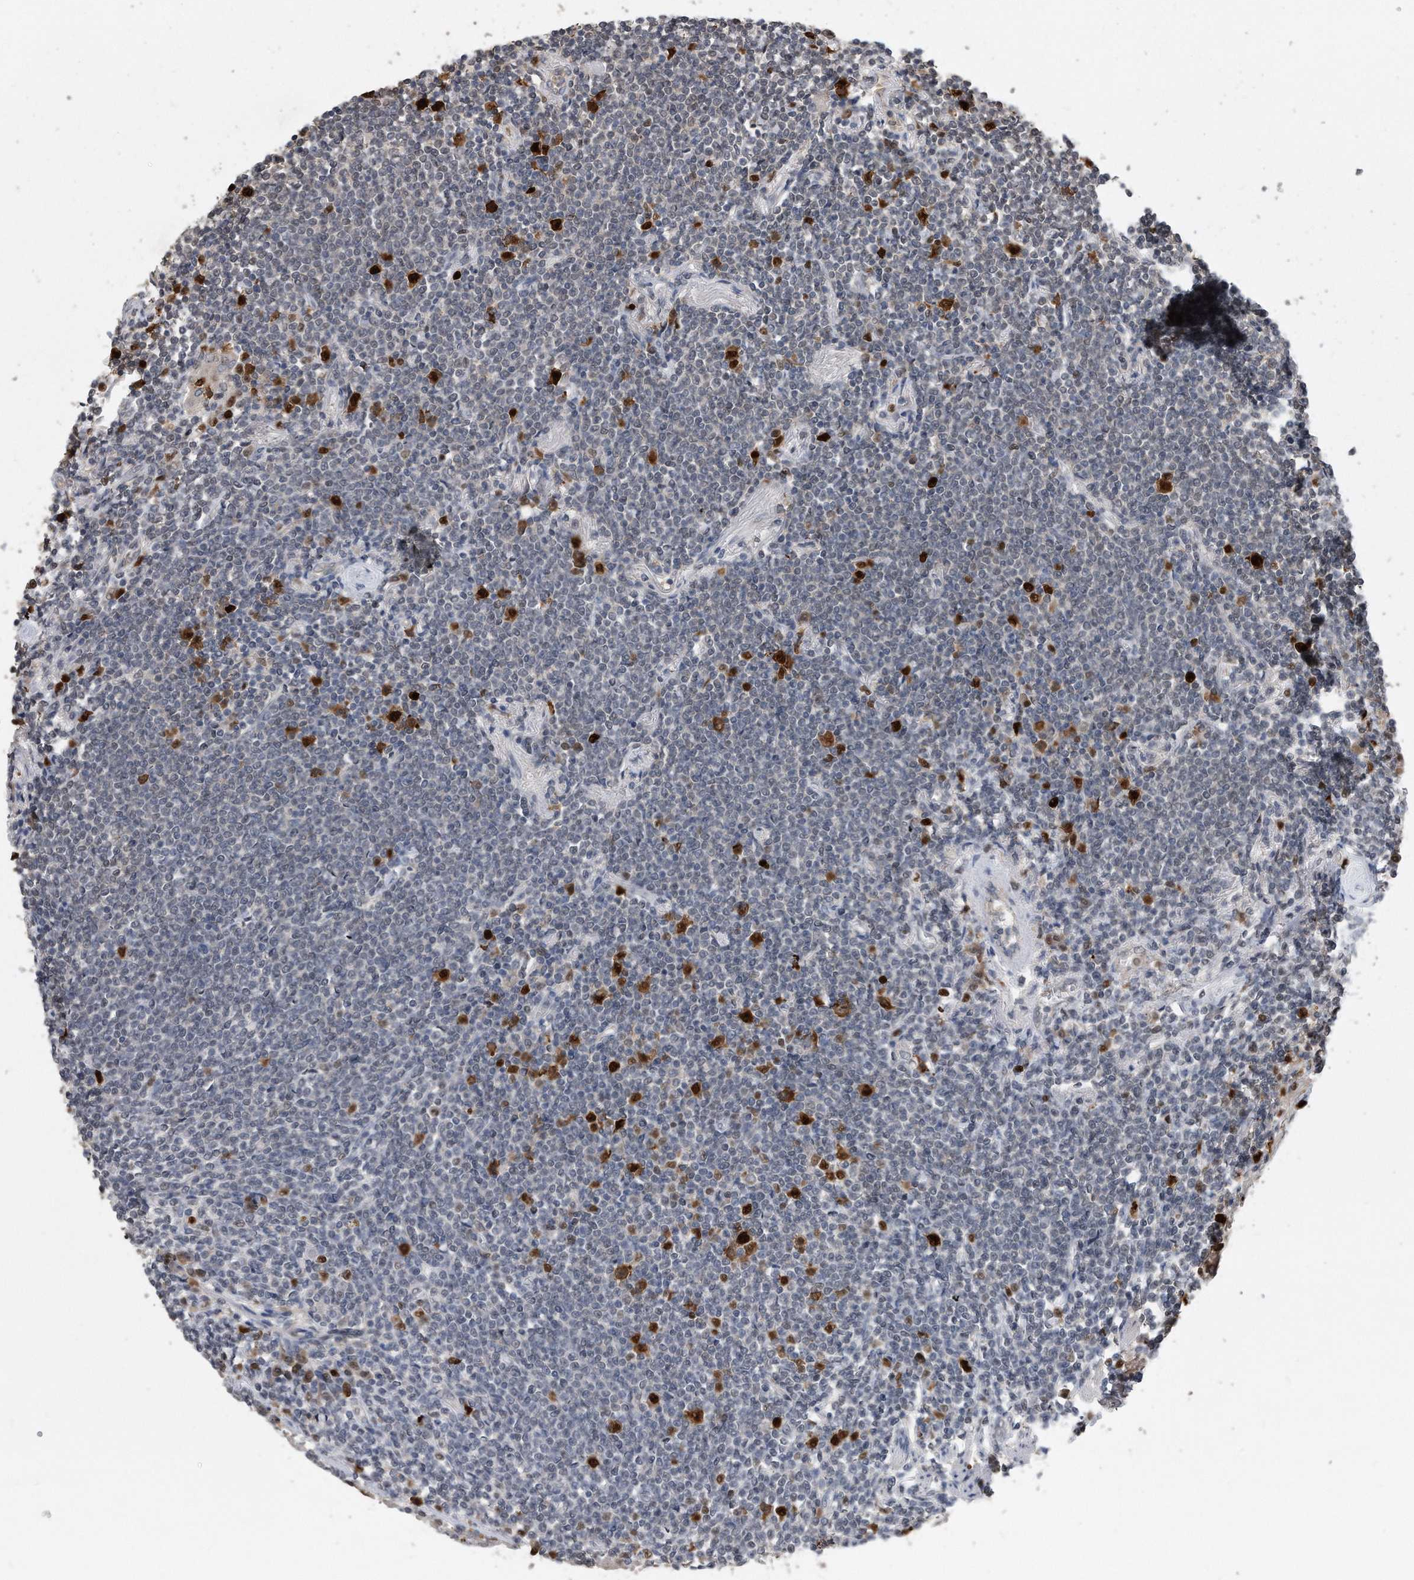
{"staining": {"intensity": "strong", "quantity": "<25%", "location": "cytoplasmic/membranous,nuclear"}, "tissue": "lymphoma", "cell_type": "Tumor cells", "image_type": "cancer", "snomed": [{"axis": "morphology", "description": "Malignant lymphoma, non-Hodgkin's type, Low grade"}, {"axis": "topography", "description": "Lung"}], "caption": "Strong cytoplasmic/membranous and nuclear expression for a protein is present in approximately <25% of tumor cells of malignant lymphoma, non-Hodgkin's type (low-grade) using immunohistochemistry (IHC).", "gene": "PCNA", "patient": {"sex": "female", "age": 71}}